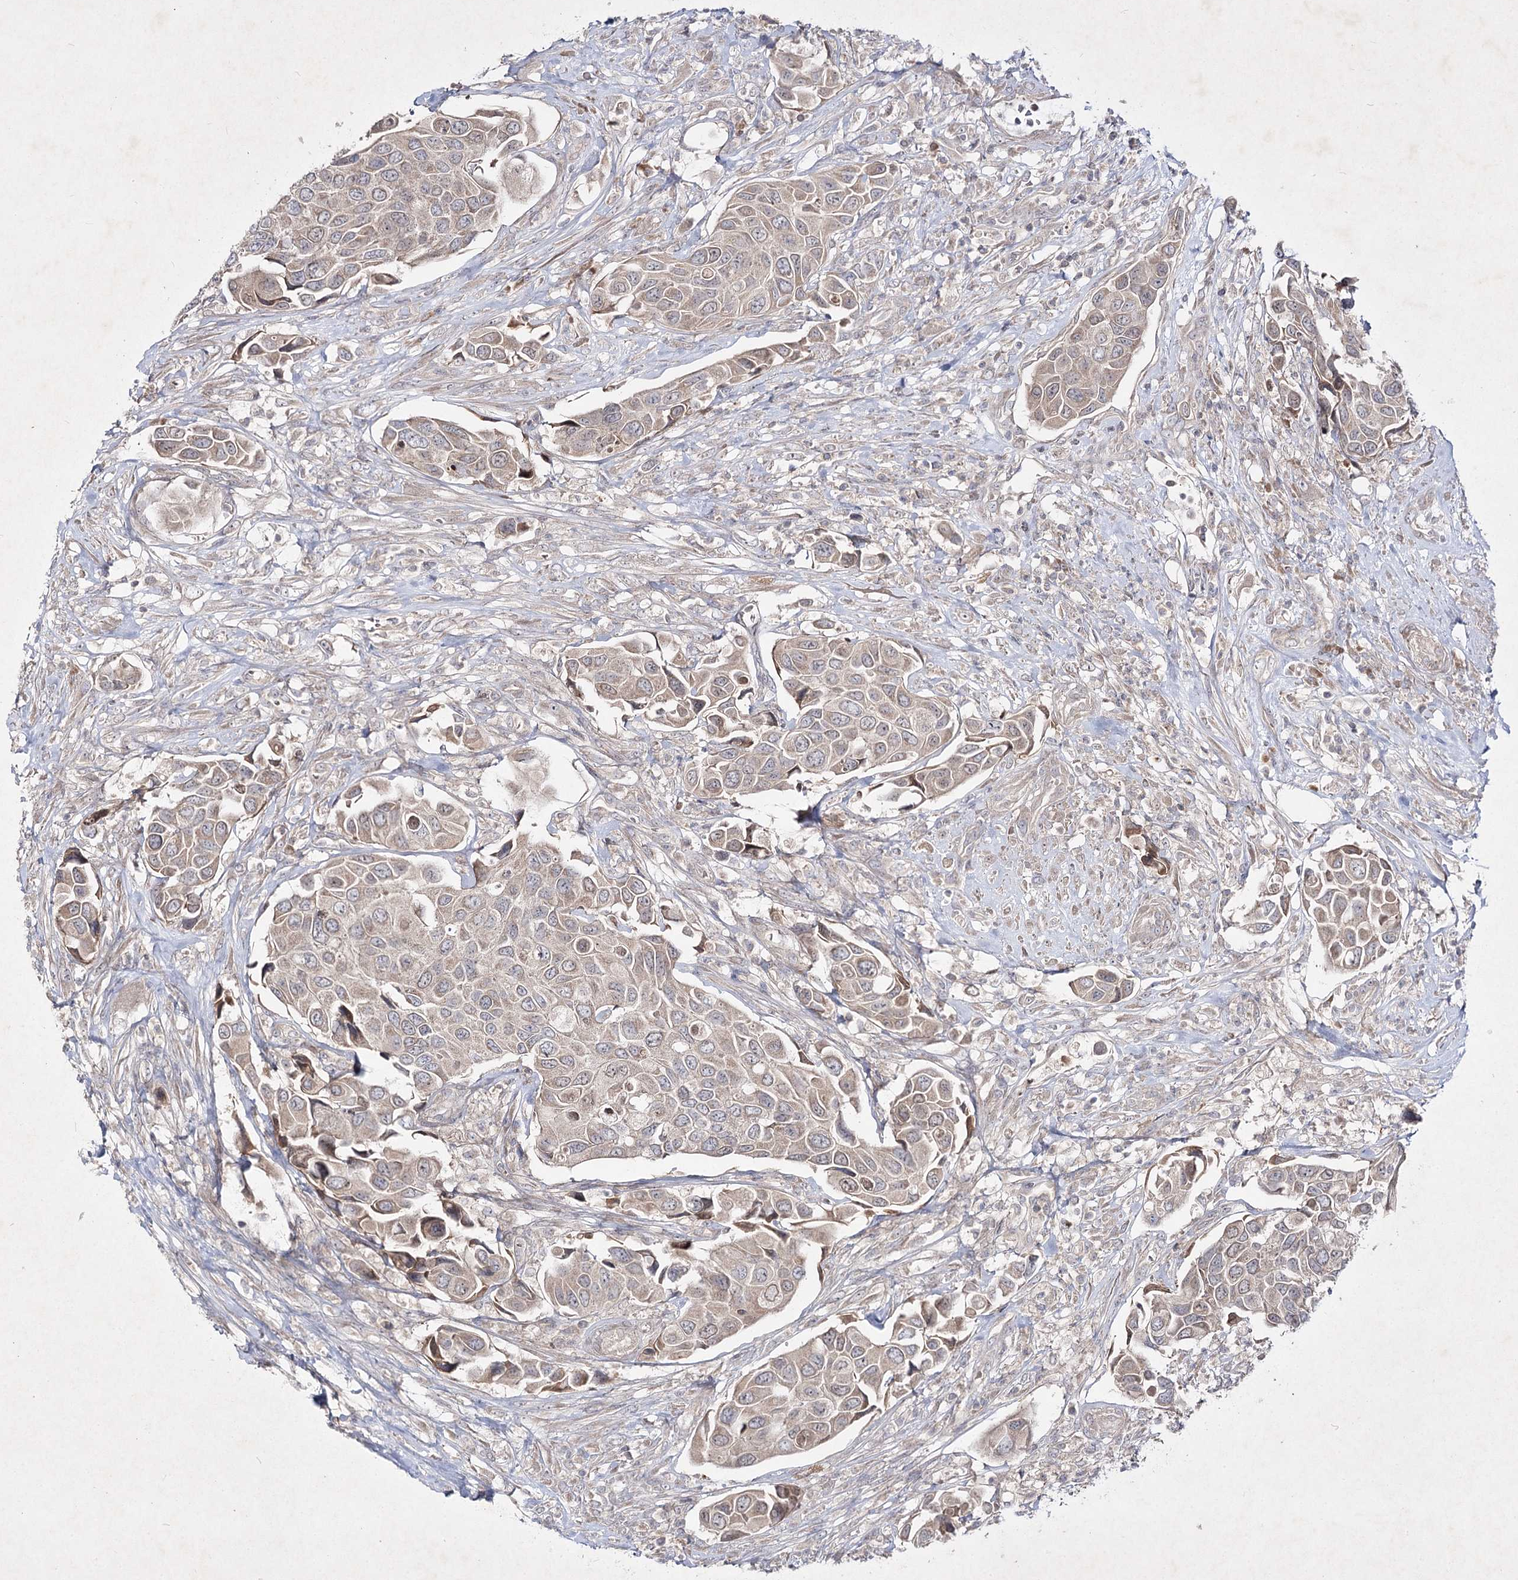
{"staining": {"intensity": "weak", "quantity": ">75%", "location": "cytoplasmic/membranous"}, "tissue": "urothelial cancer", "cell_type": "Tumor cells", "image_type": "cancer", "snomed": [{"axis": "morphology", "description": "Urothelial carcinoma, High grade"}, {"axis": "topography", "description": "Urinary bladder"}], "caption": "Protein expression analysis of urothelial carcinoma (high-grade) demonstrates weak cytoplasmic/membranous expression in approximately >75% of tumor cells.", "gene": "CIB2", "patient": {"sex": "male", "age": 74}}